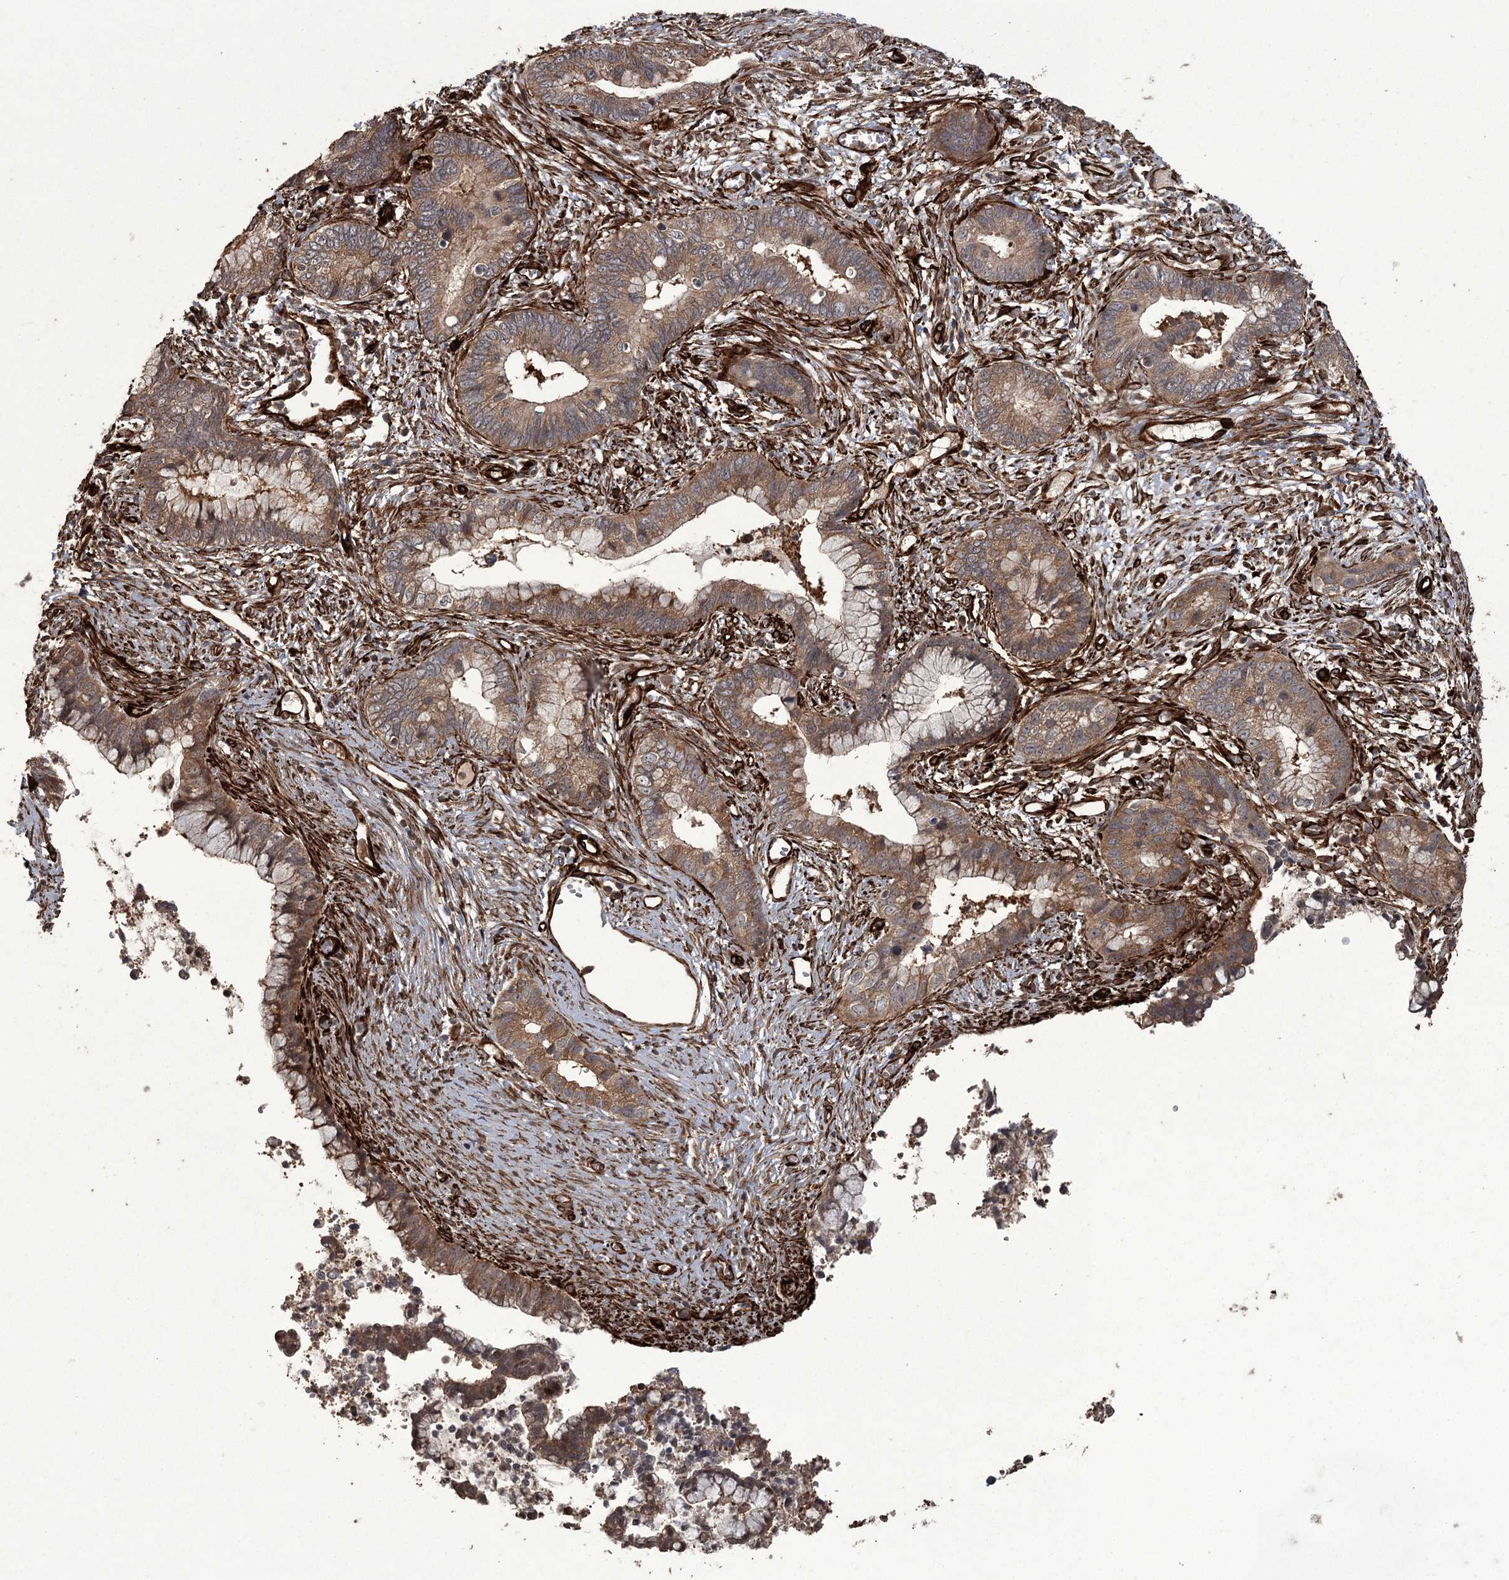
{"staining": {"intensity": "moderate", "quantity": ">75%", "location": "cytoplasmic/membranous"}, "tissue": "cervical cancer", "cell_type": "Tumor cells", "image_type": "cancer", "snomed": [{"axis": "morphology", "description": "Adenocarcinoma, NOS"}, {"axis": "topography", "description": "Cervix"}], "caption": "Immunohistochemical staining of cervical adenocarcinoma displays moderate cytoplasmic/membranous protein staining in approximately >75% of tumor cells.", "gene": "RPAP3", "patient": {"sex": "female", "age": 44}}